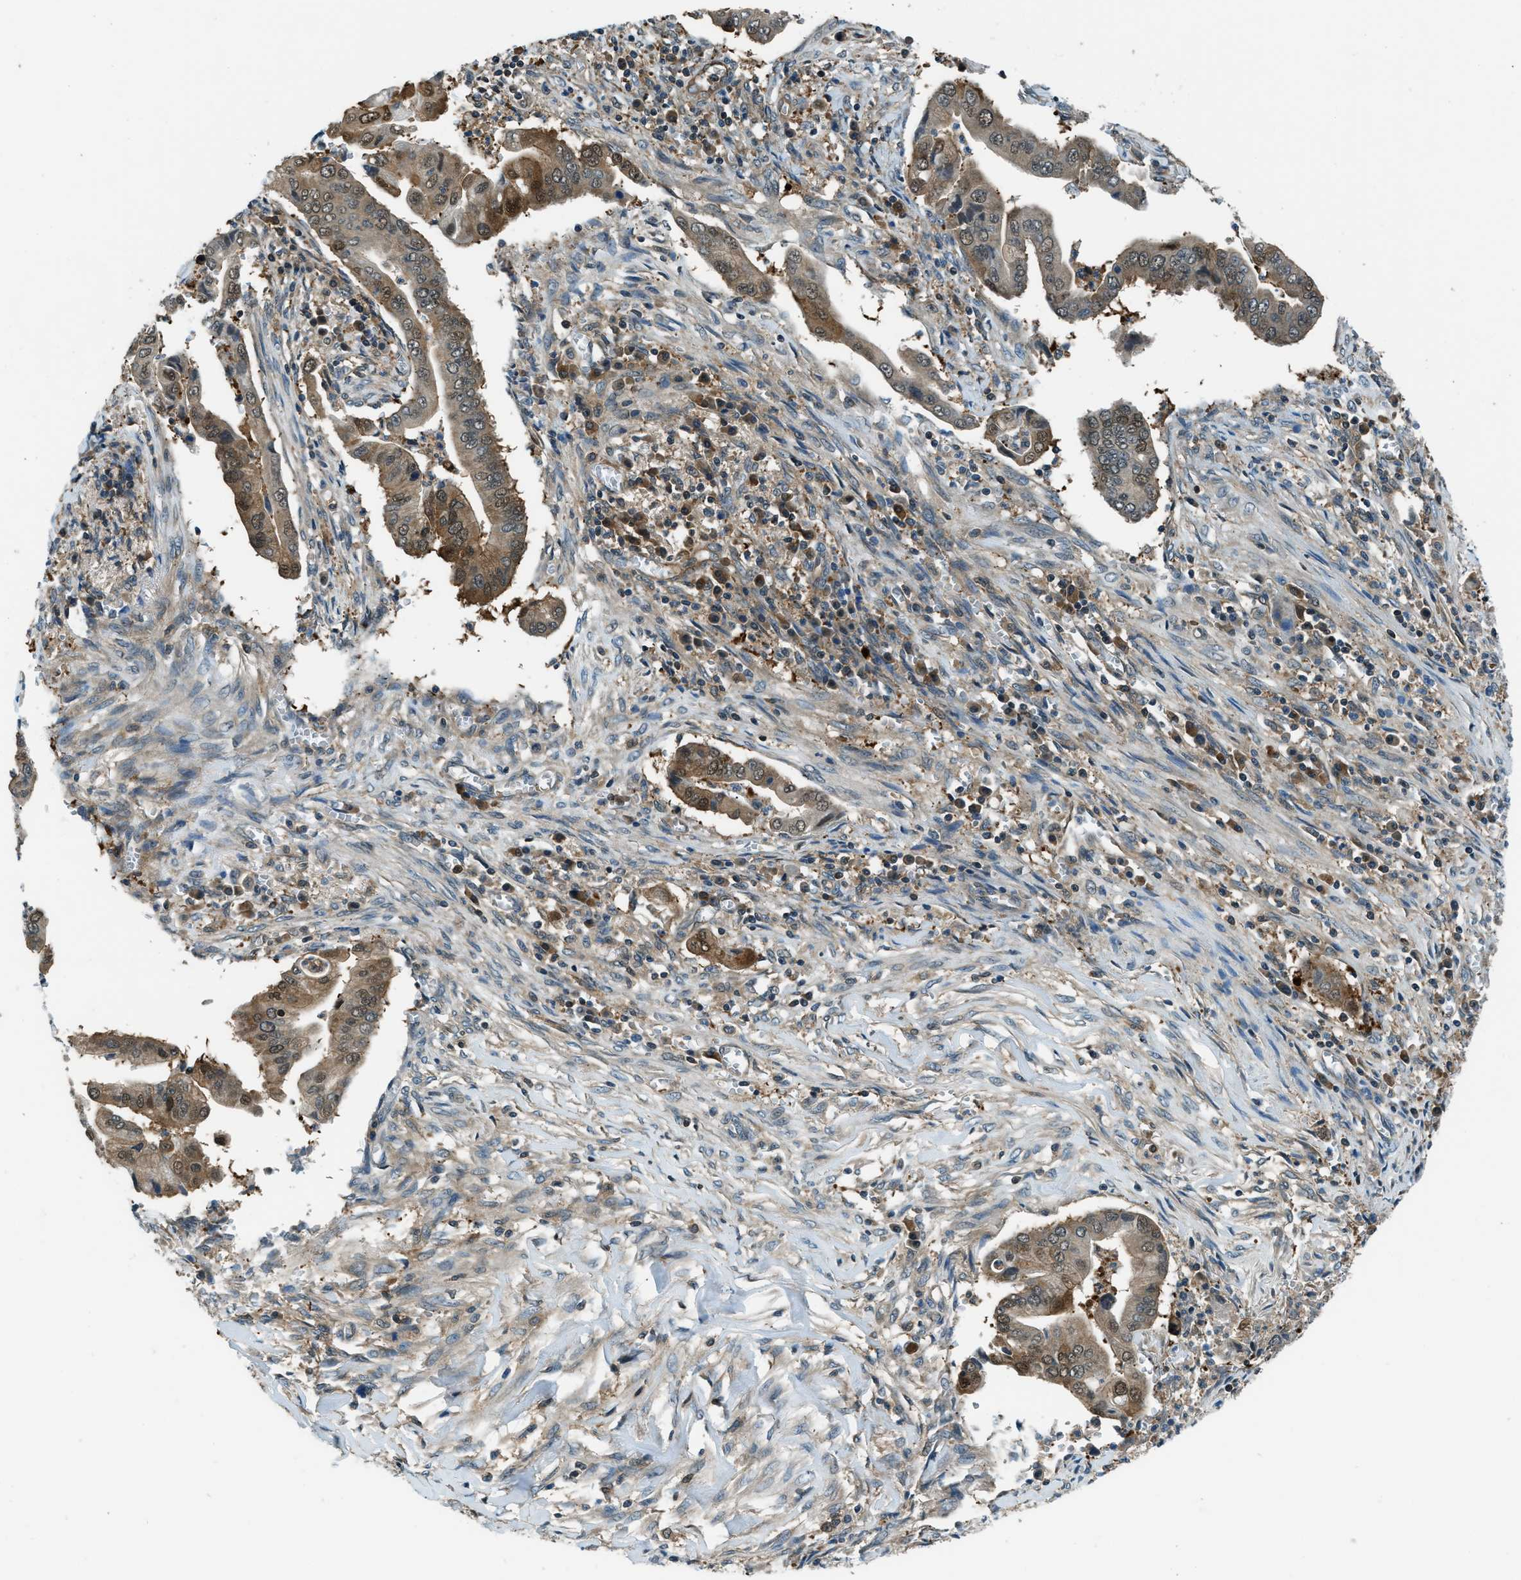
{"staining": {"intensity": "moderate", "quantity": "25%-75%", "location": "cytoplasmic/membranous"}, "tissue": "cervical cancer", "cell_type": "Tumor cells", "image_type": "cancer", "snomed": [{"axis": "morphology", "description": "Adenocarcinoma, NOS"}, {"axis": "topography", "description": "Cervix"}], "caption": "Tumor cells display medium levels of moderate cytoplasmic/membranous staining in approximately 25%-75% of cells in human cervical cancer (adenocarcinoma). (DAB (3,3'-diaminobenzidine) = brown stain, brightfield microscopy at high magnification).", "gene": "HEBP2", "patient": {"sex": "female", "age": 44}}